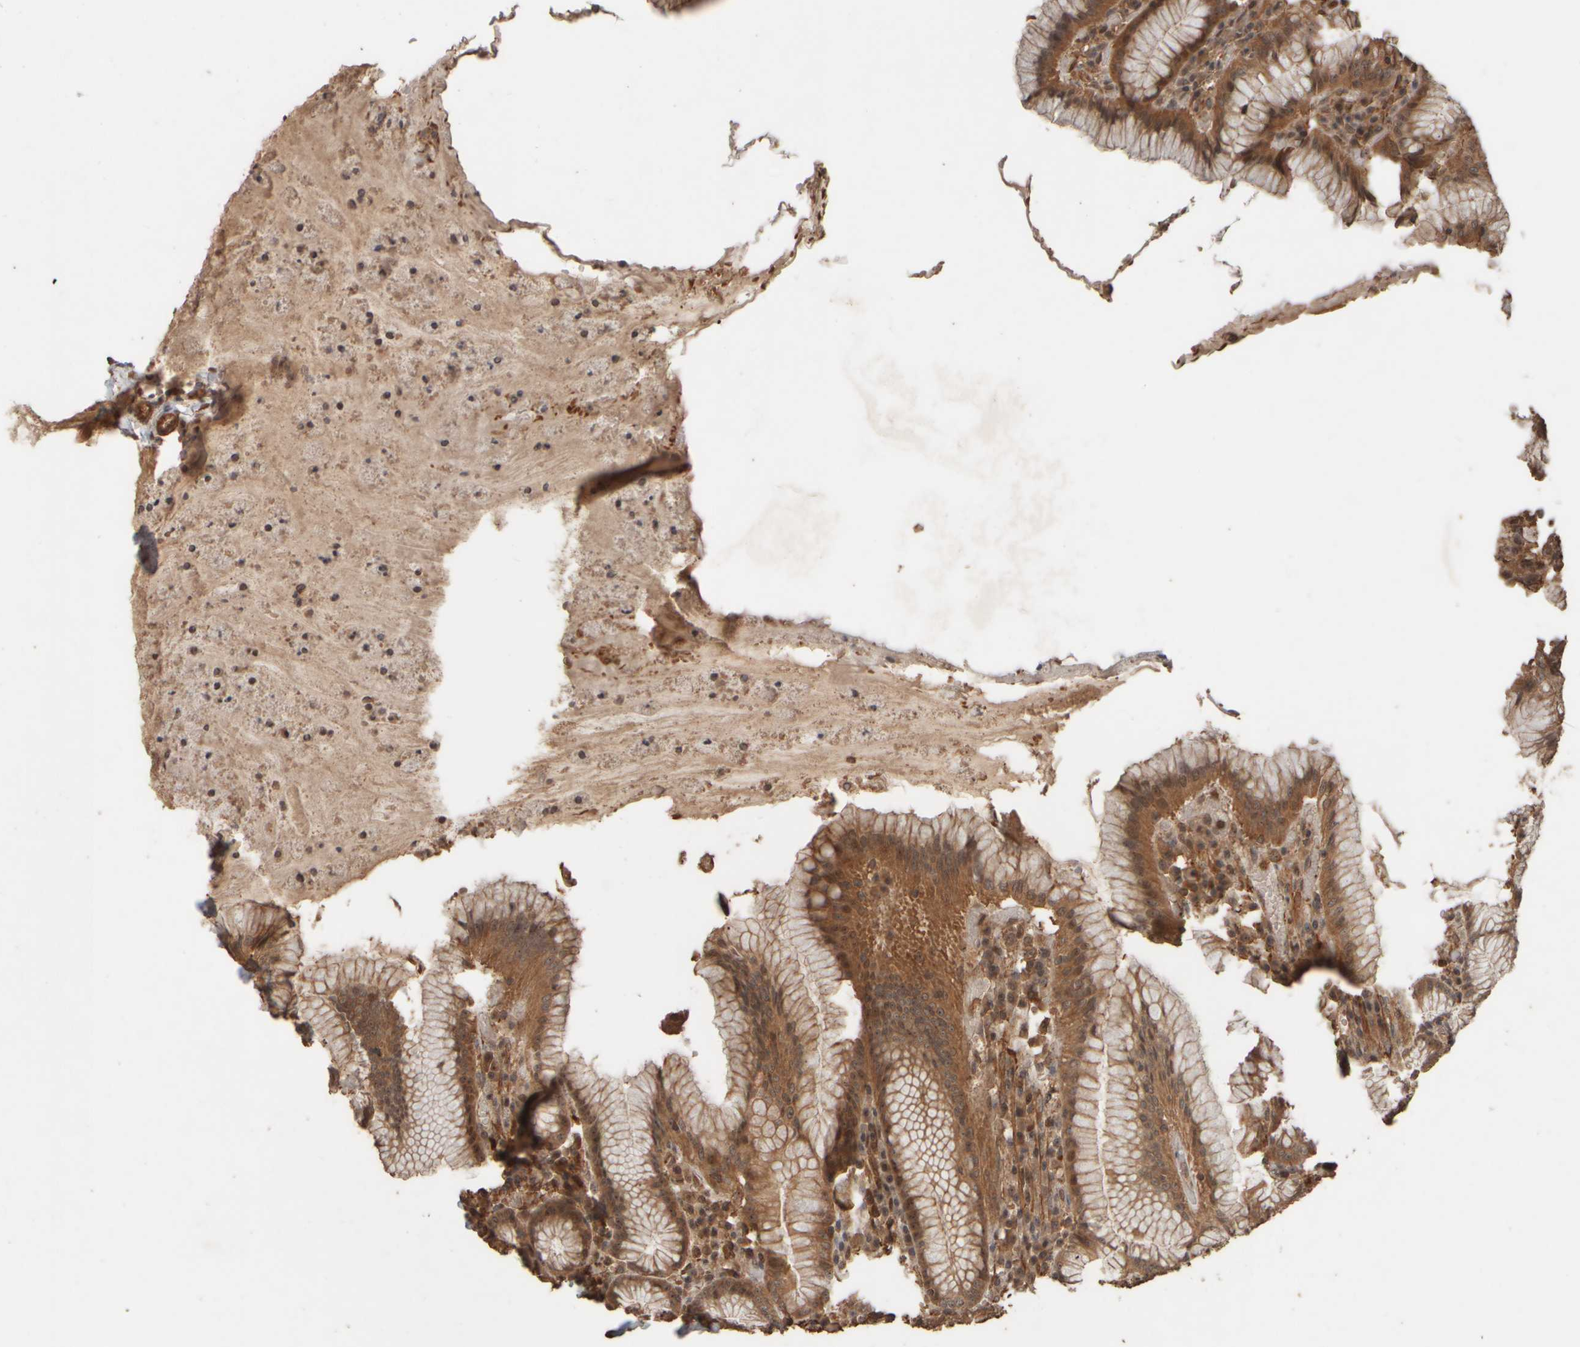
{"staining": {"intensity": "moderate", "quantity": ">75%", "location": "cytoplasmic/membranous,nuclear"}, "tissue": "stomach", "cell_type": "Glandular cells", "image_type": "normal", "snomed": [{"axis": "morphology", "description": "Normal tissue, NOS"}, {"axis": "topography", "description": "Stomach"}], "caption": "Immunohistochemical staining of unremarkable stomach shows >75% levels of moderate cytoplasmic/membranous,nuclear protein expression in about >75% of glandular cells.", "gene": "SPHK1", "patient": {"sex": "male", "age": 55}}